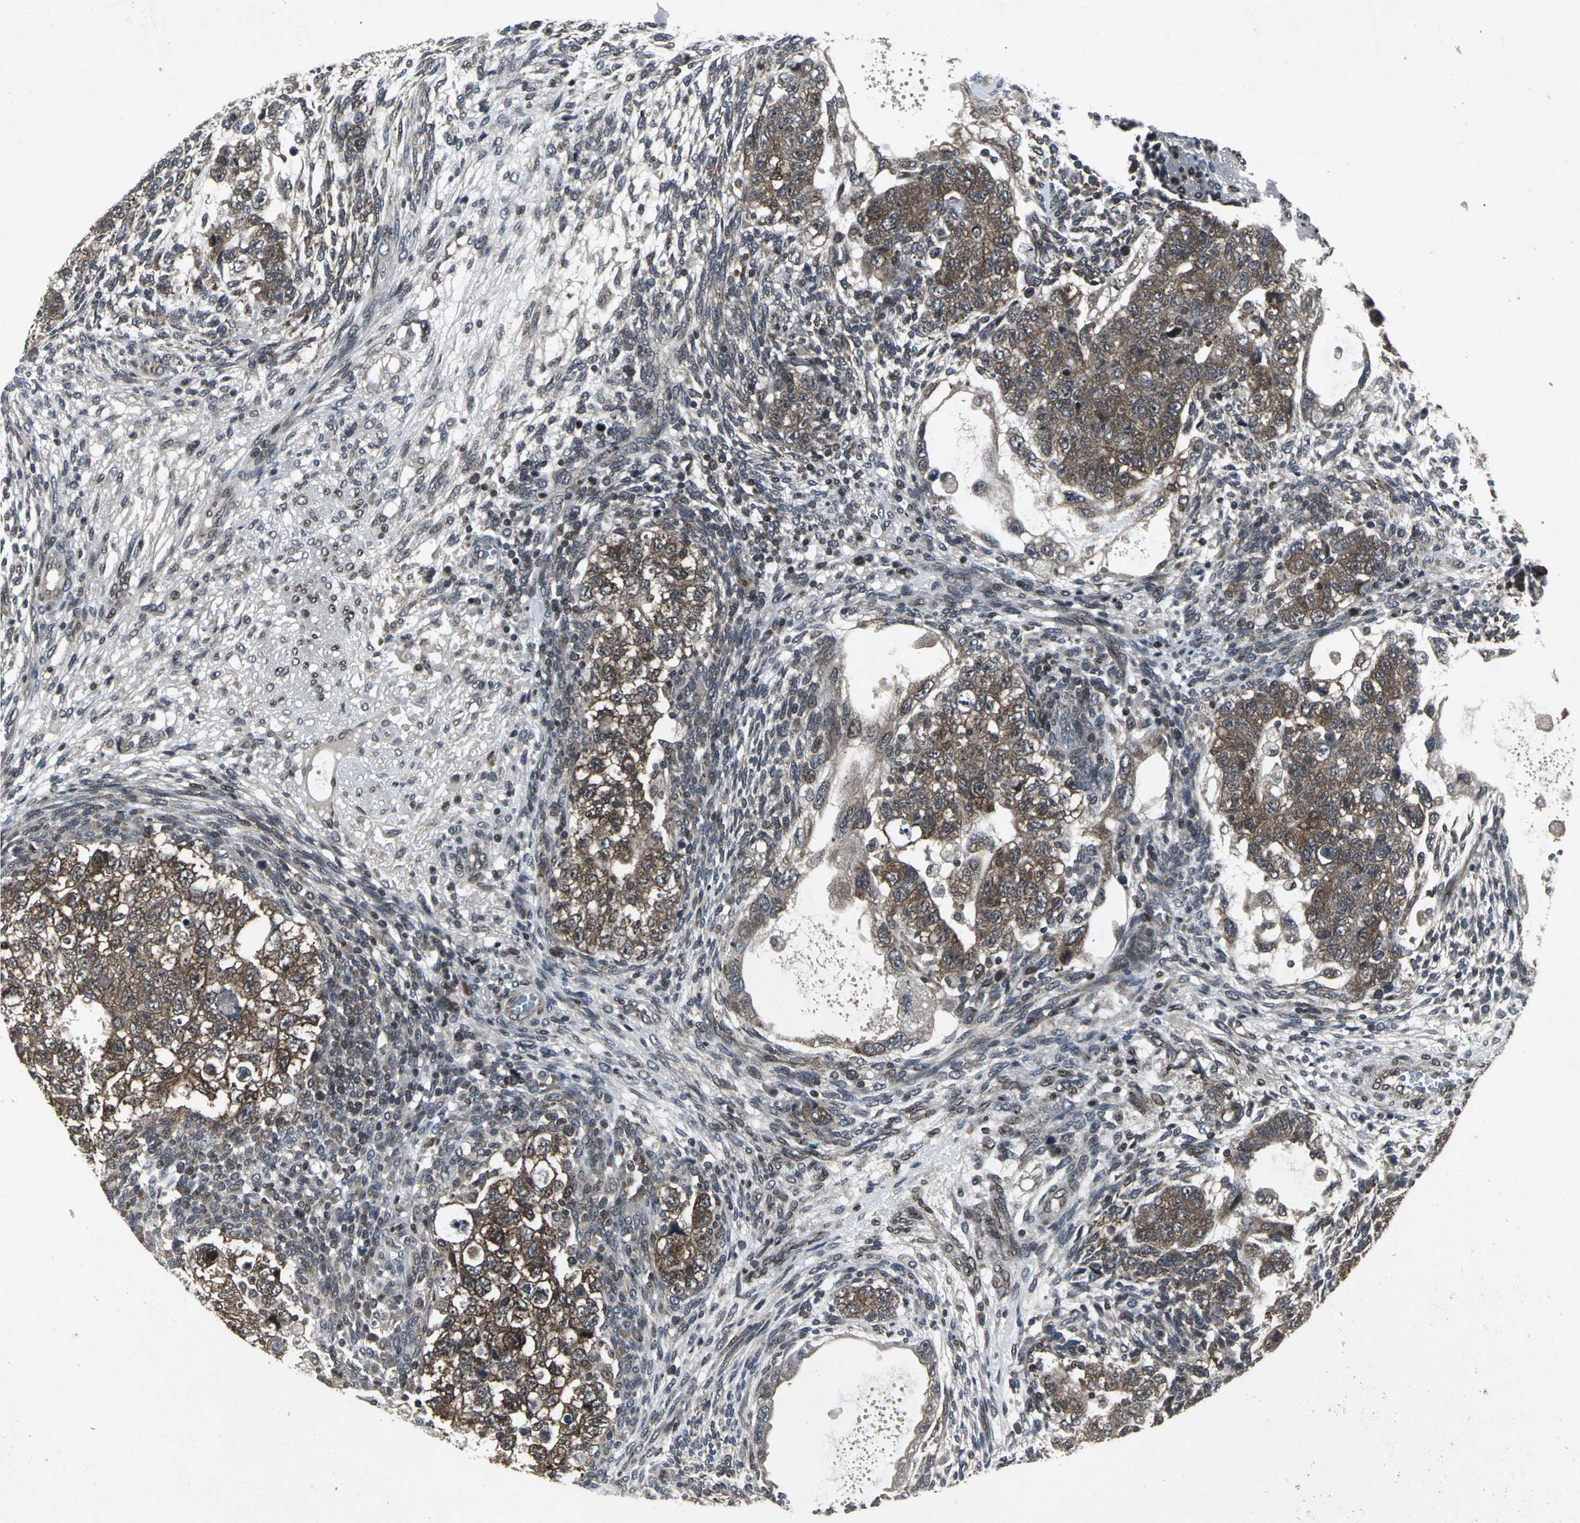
{"staining": {"intensity": "strong", "quantity": ">75%", "location": "cytoplasmic/membranous"}, "tissue": "testis cancer", "cell_type": "Tumor cells", "image_type": "cancer", "snomed": [{"axis": "morphology", "description": "Normal tissue, NOS"}, {"axis": "morphology", "description": "Carcinoma, Embryonal, NOS"}, {"axis": "topography", "description": "Testis"}], "caption": "Testis cancer stained for a protein (brown) shows strong cytoplasmic/membranous positive positivity in about >75% of tumor cells.", "gene": "SH2B3", "patient": {"sex": "male", "age": 36}}